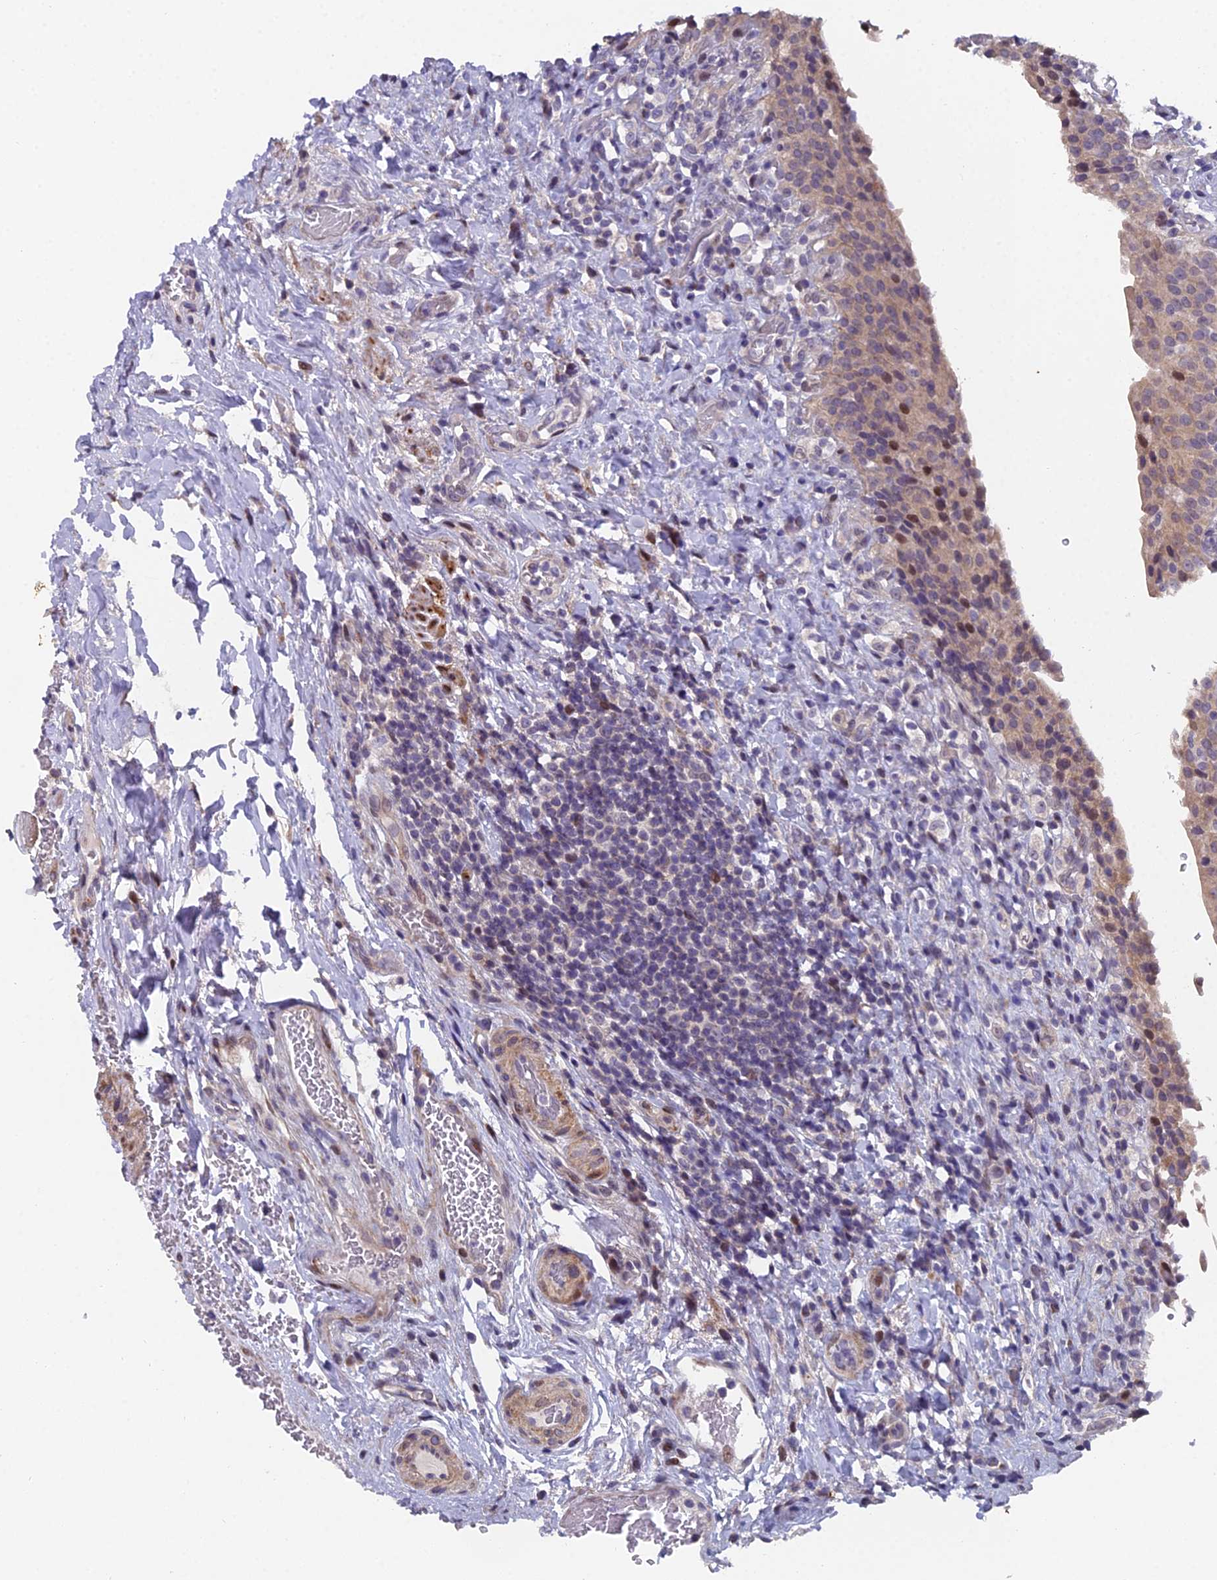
{"staining": {"intensity": "moderate", "quantity": ">75%", "location": "cytoplasmic/membranous,nuclear"}, "tissue": "urinary bladder", "cell_type": "Urothelial cells", "image_type": "normal", "snomed": [{"axis": "morphology", "description": "Normal tissue, NOS"}, {"axis": "morphology", "description": "Inflammation, NOS"}, {"axis": "topography", "description": "Urinary bladder"}], "caption": "High-magnification brightfield microscopy of unremarkable urinary bladder stained with DAB (3,3'-diaminobenzidine) (brown) and counterstained with hematoxylin (blue). urothelial cells exhibit moderate cytoplasmic/membranous,nuclear staining is appreciated in approximately>75% of cells.", "gene": "RAB28", "patient": {"sex": "male", "age": 64}}